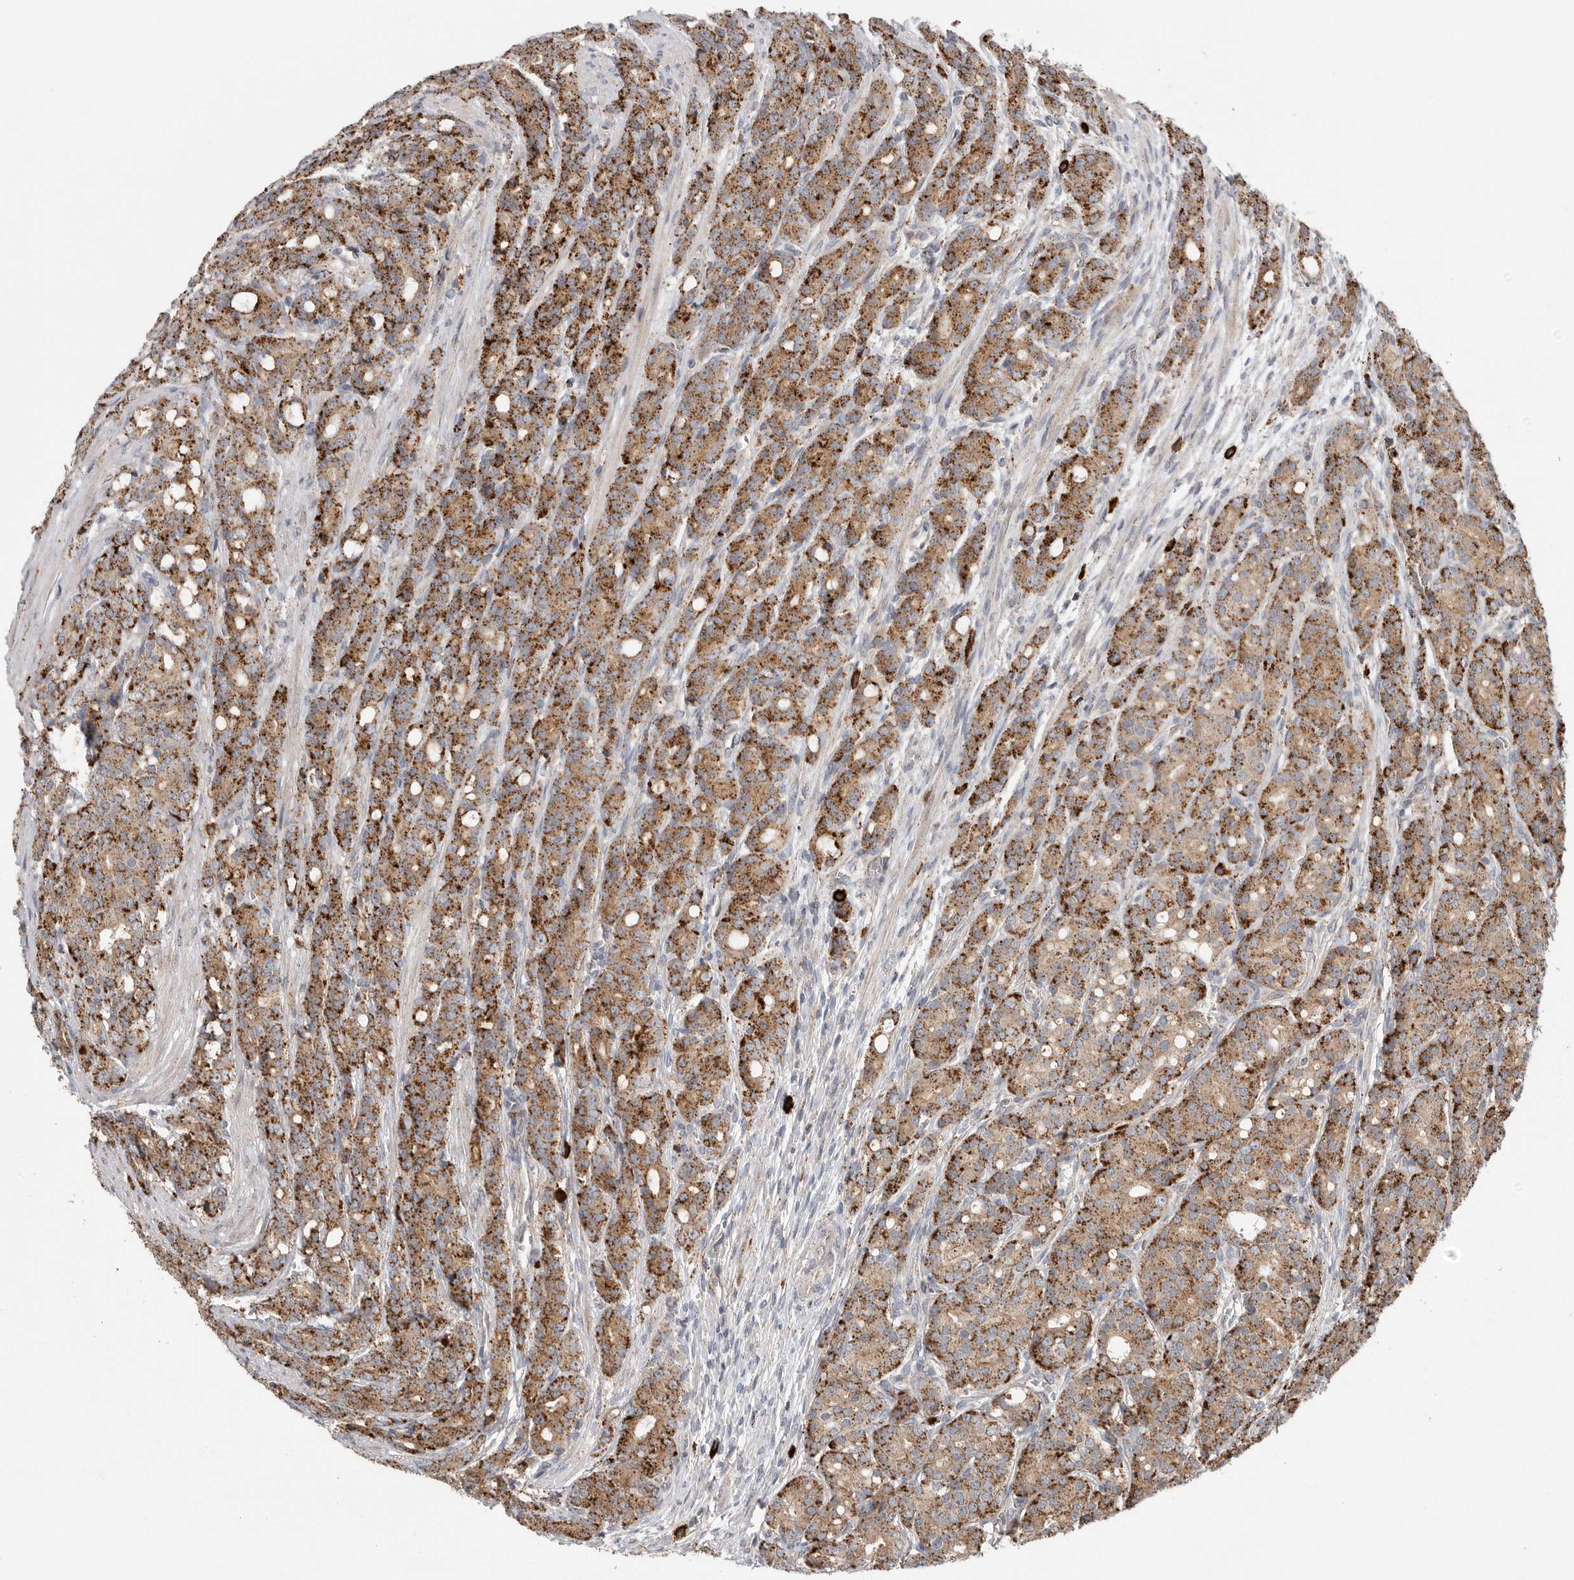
{"staining": {"intensity": "strong", "quantity": ">75%", "location": "cytoplasmic/membranous"}, "tissue": "prostate cancer", "cell_type": "Tumor cells", "image_type": "cancer", "snomed": [{"axis": "morphology", "description": "Adenocarcinoma, High grade"}, {"axis": "topography", "description": "Prostate"}], "caption": "DAB immunohistochemical staining of prostate cancer displays strong cytoplasmic/membranous protein positivity in about >75% of tumor cells. Ihc stains the protein of interest in brown and the nuclei are stained blue.", "gene": "GALNS", "patient": {"sex": "male", "age": 62}}